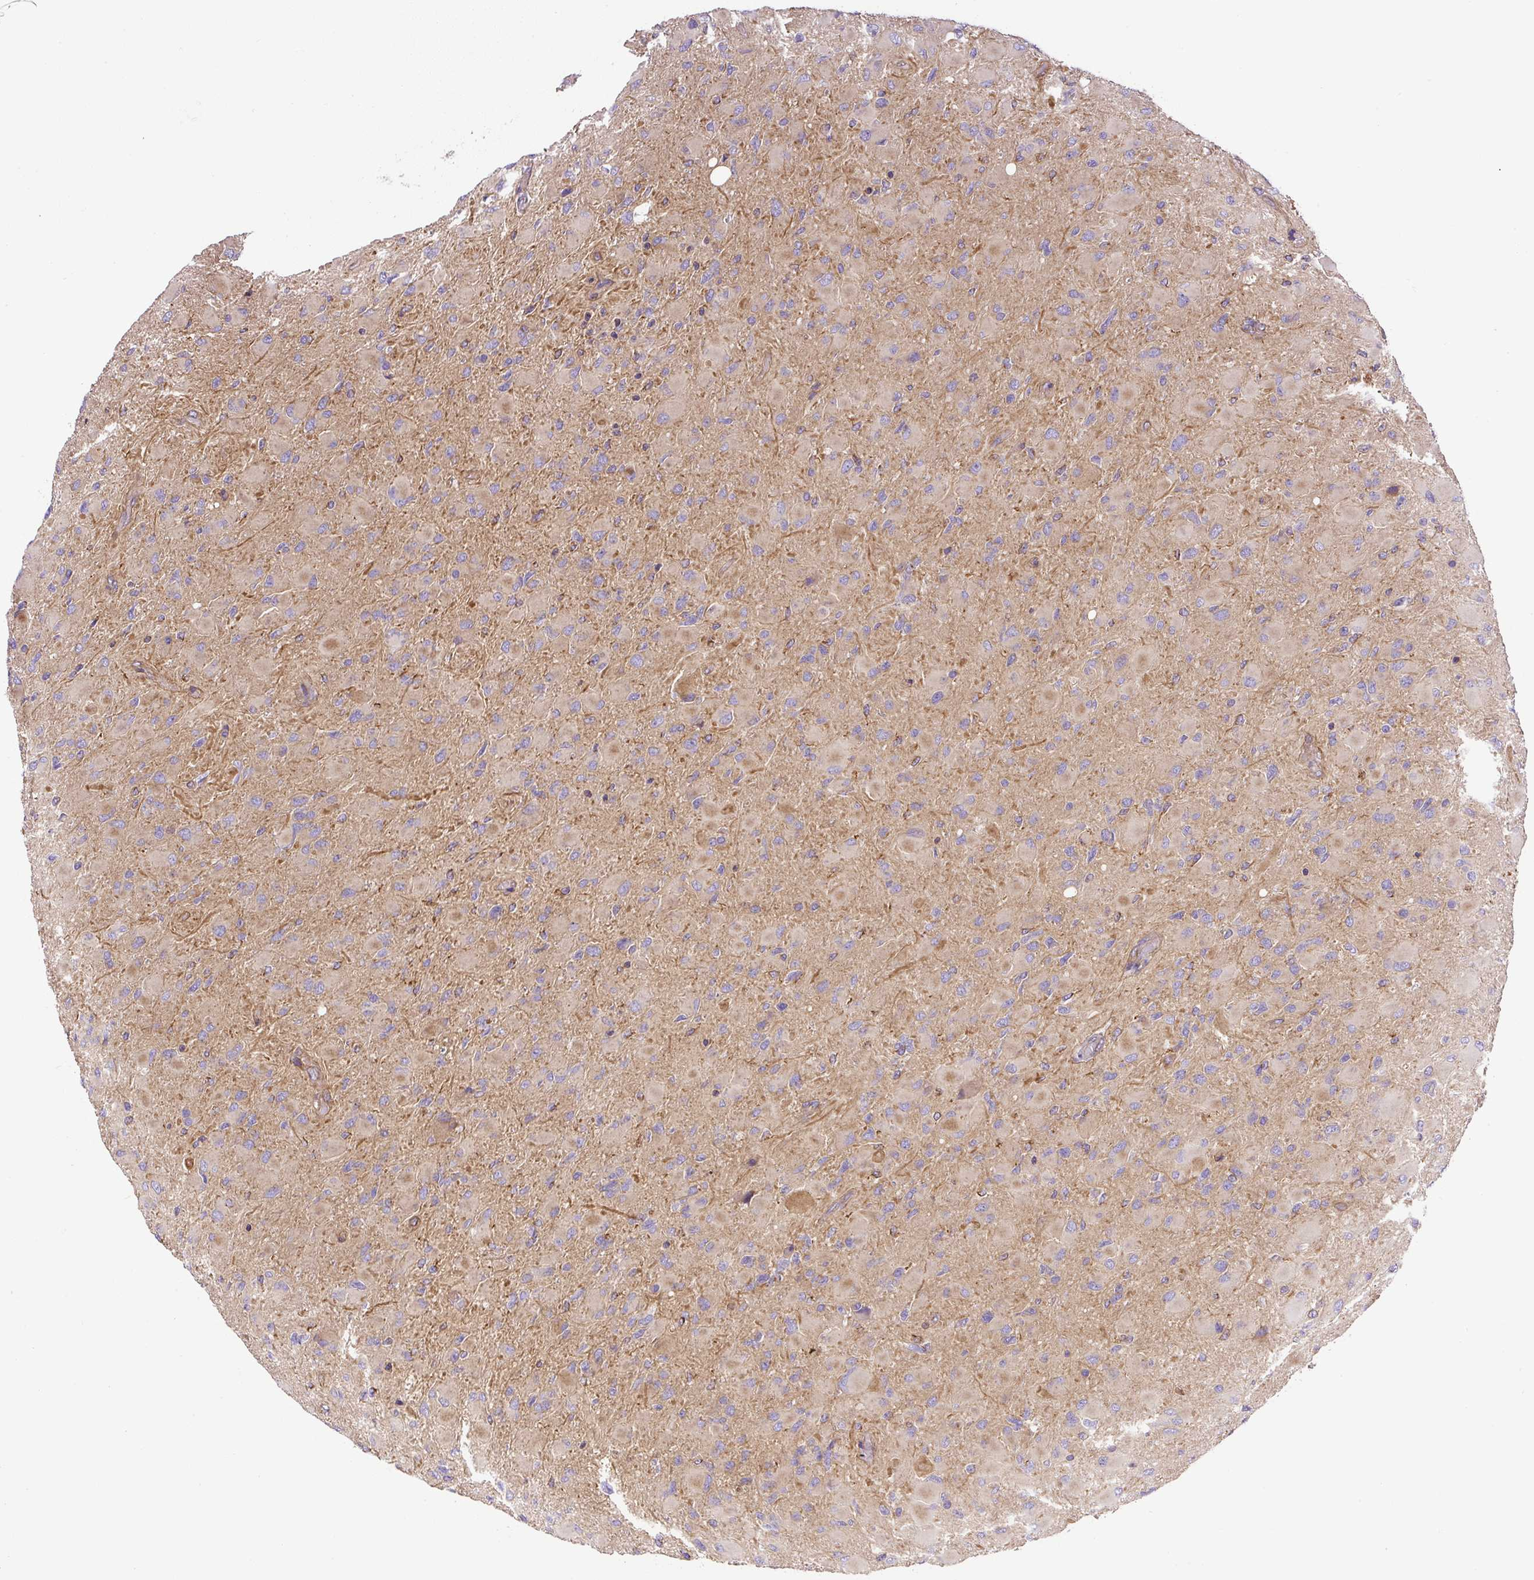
{"staining": {"intensity": "weak", "quantity": "<25%", "location": "cytoplasmic/membranous"}, "tissue": "glioma", "cell_type": "Tumor cells", "image_type": "cancer", "snomed": [{"axis": "morphology", "description": "Glioma, malignant, High grade"}, {"axis": "topography", "description": "Cerebral cortex"}], "caption": "Tumor cells show no significant protein expression in high-grade glioma (malignant).", "gene": "DCTN1", "patient": {"sex": "female", "age": 36}}